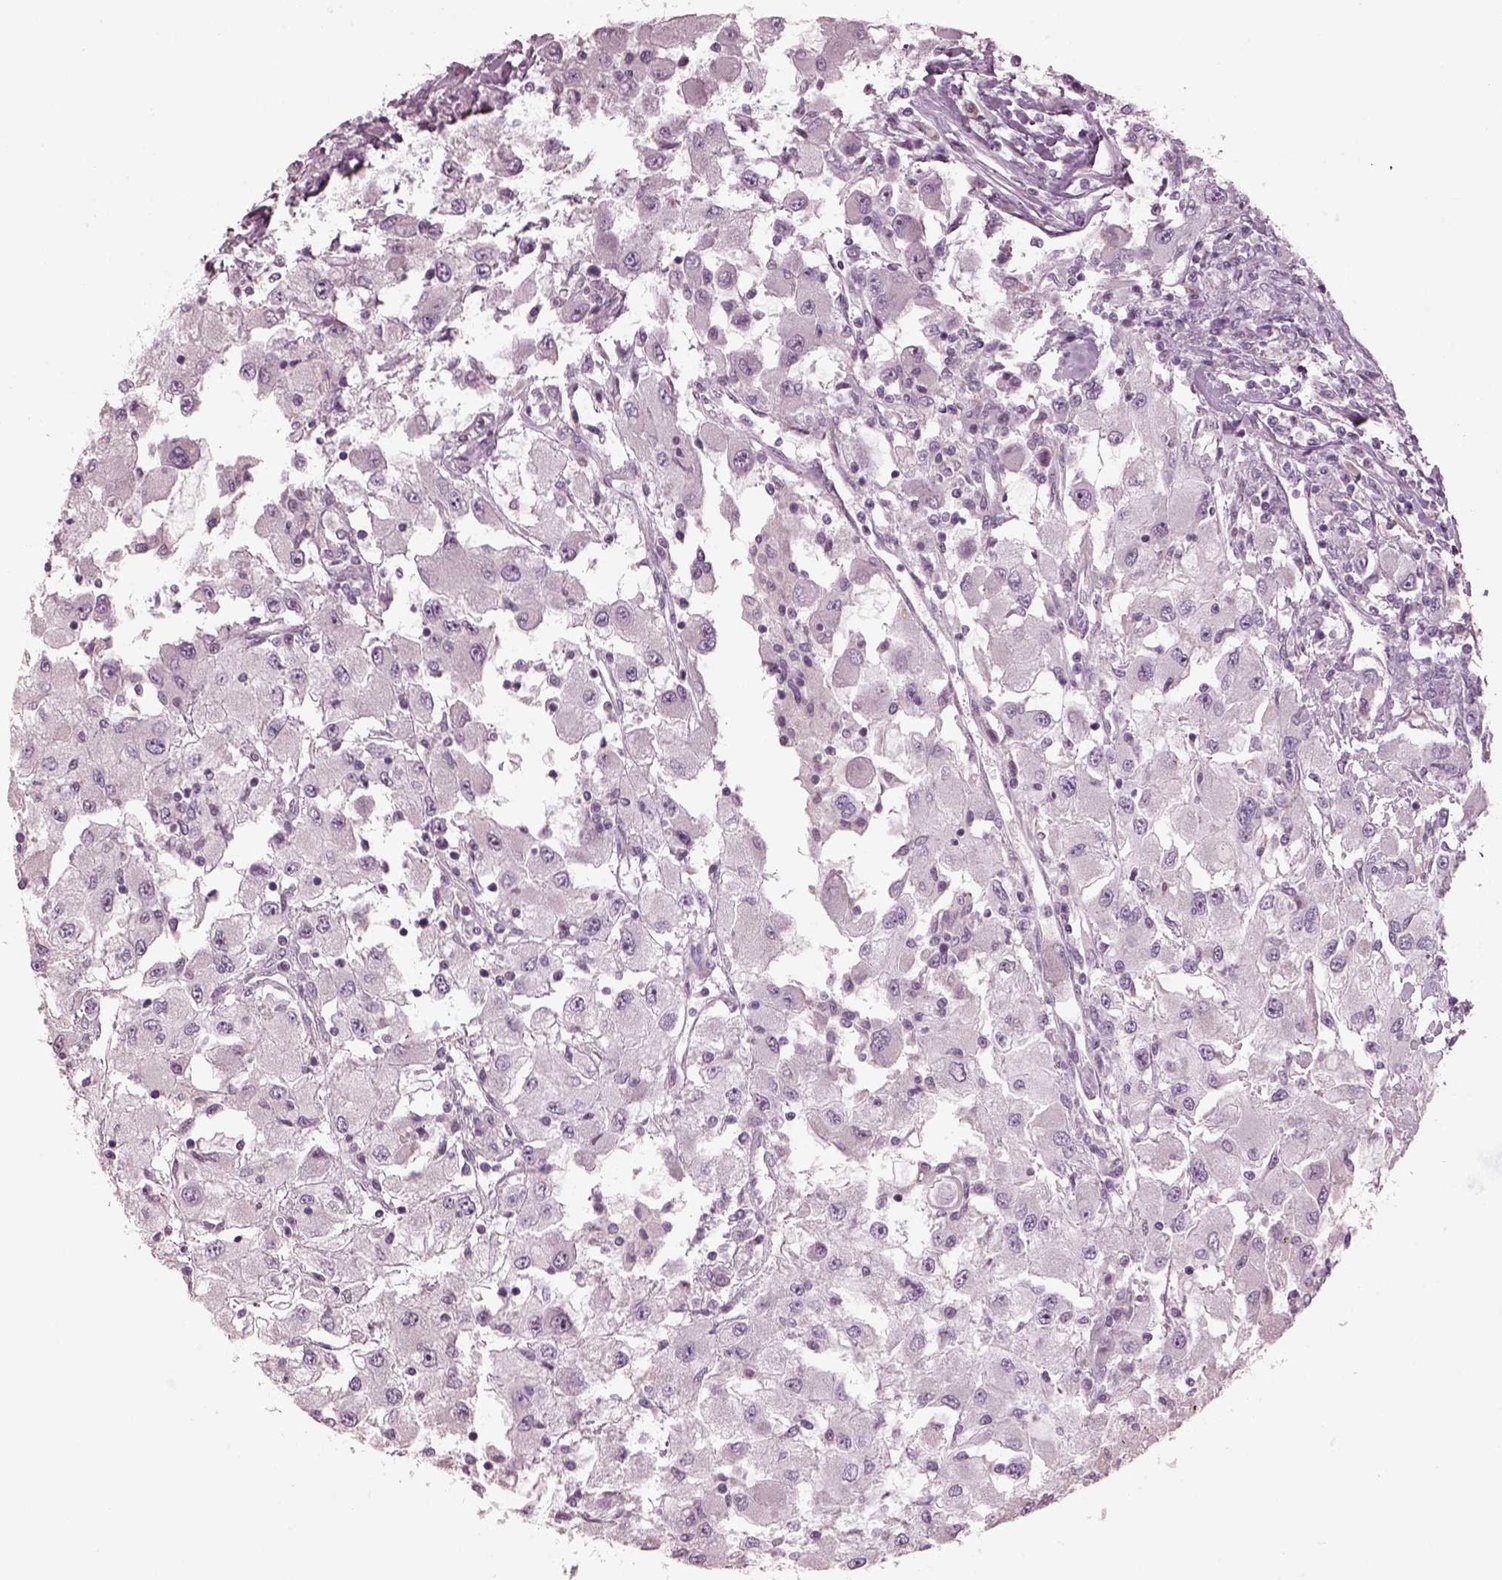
{"staining": {"intensity": "negative", "quantity": "none", "location": "none"}, "tissue": "renal cancer", "cell_type": "Tumor cells", "image_type": "cancer", "snomed": [{"axis": "morphology", "description": "Adenocarcinoma, NOS"}, {"axis": "topography", "description": "Kidney"}], "caption": "The IHC micrograph has no significant staining in tumor cells of renal adenocarcinoma tissue.", "gene": "SPATA6L", "patient": {"sex": "female", "age": 67}}